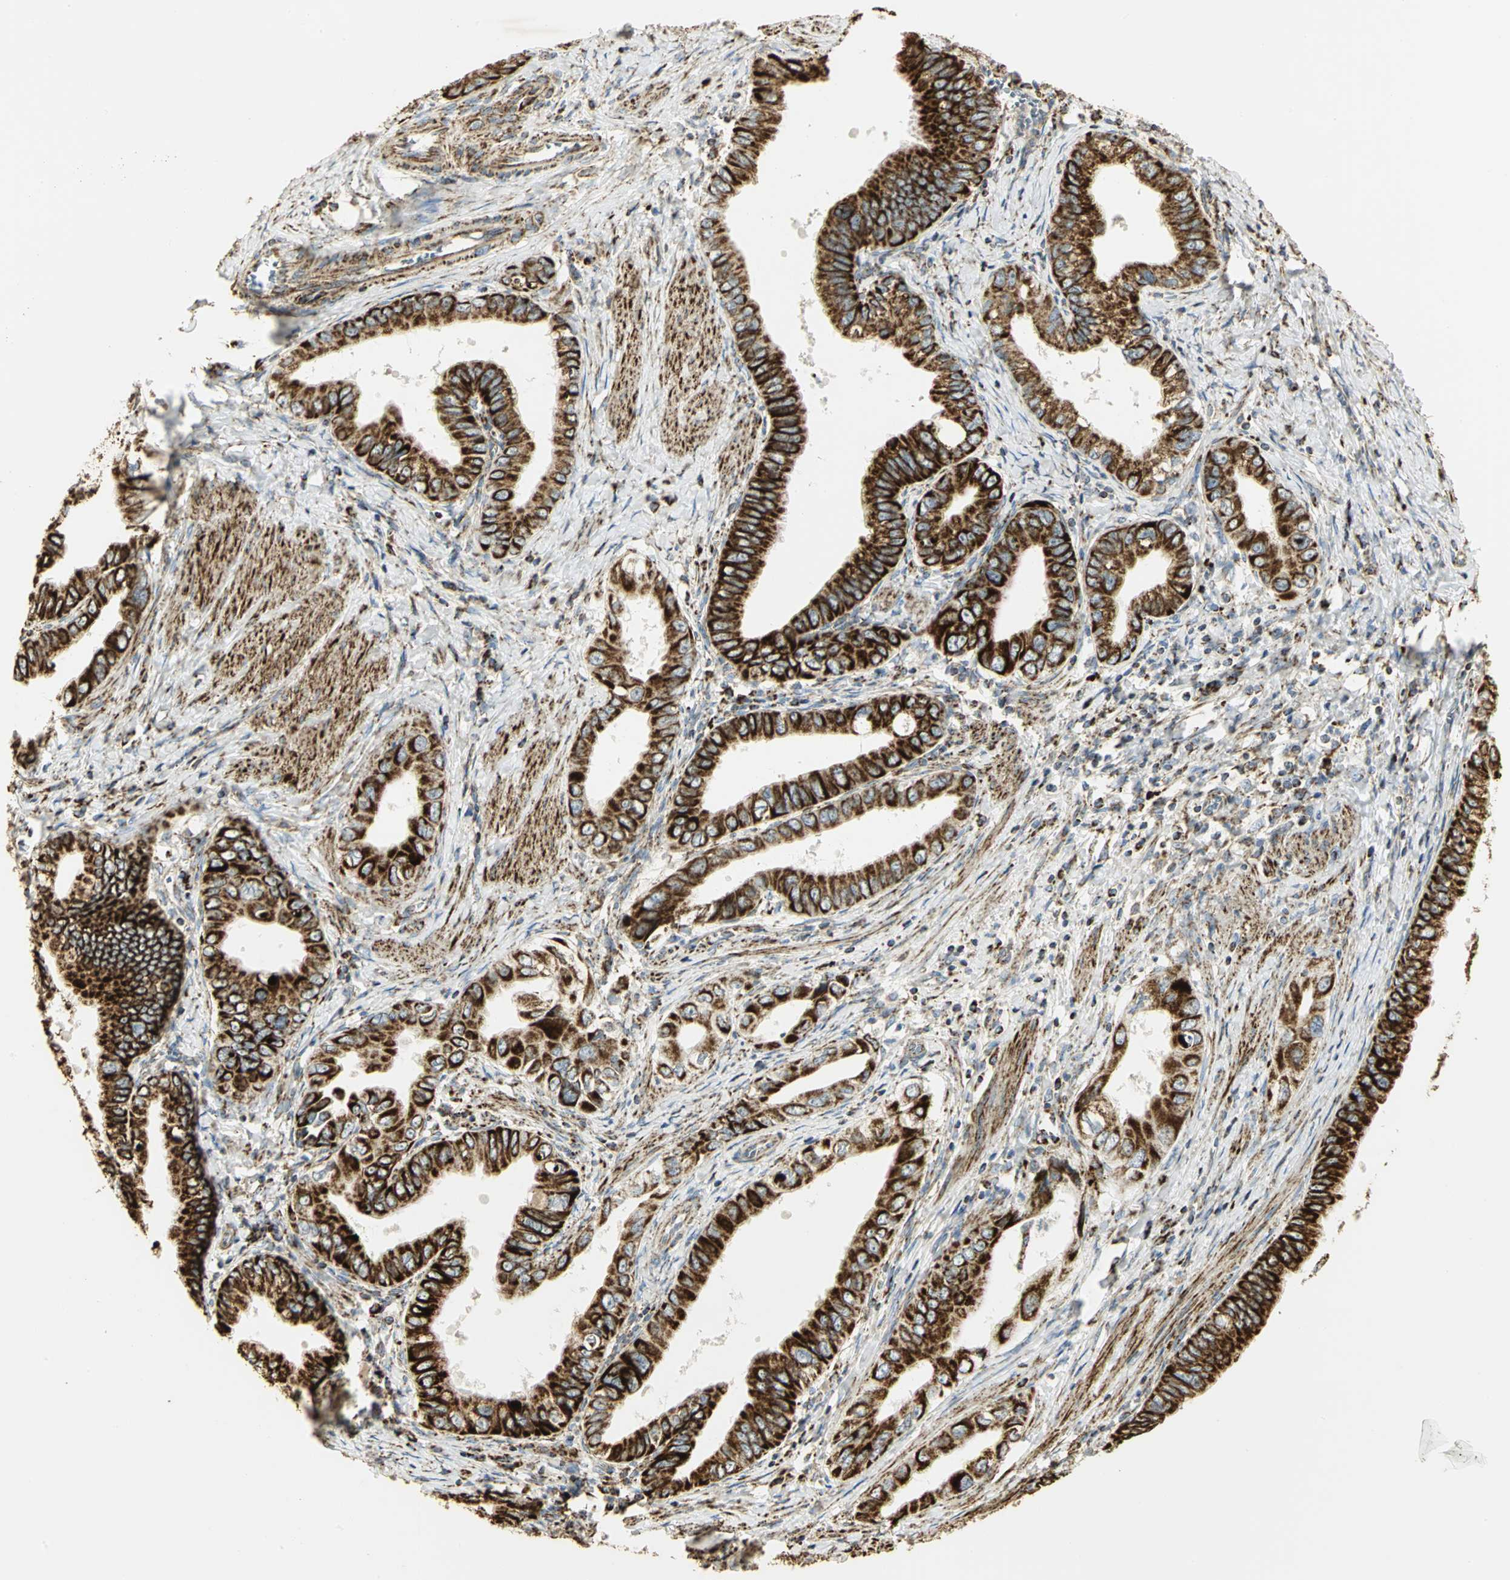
{"staining": {"intensity": "strong", "quantity": ">75%", "location": "cytoplasmic/membranous"}, "tissue": "pancreatic cancer", "cell_type": "Tumor cells", "image_type": "cancer", "snomed": [{"axis": "morphology", "description": "Normal tissue, NOS"}, {"axis": "topography", "description": "Lymph node"}], "caption": "The photomicrograph displays a brown stain indicating the presence of a protein in the cytoplasmic/membranous of tumor cells in pancreatic cancer.", "gene": "VDAC1", "patient": {"sex": "male", "age": 50}}